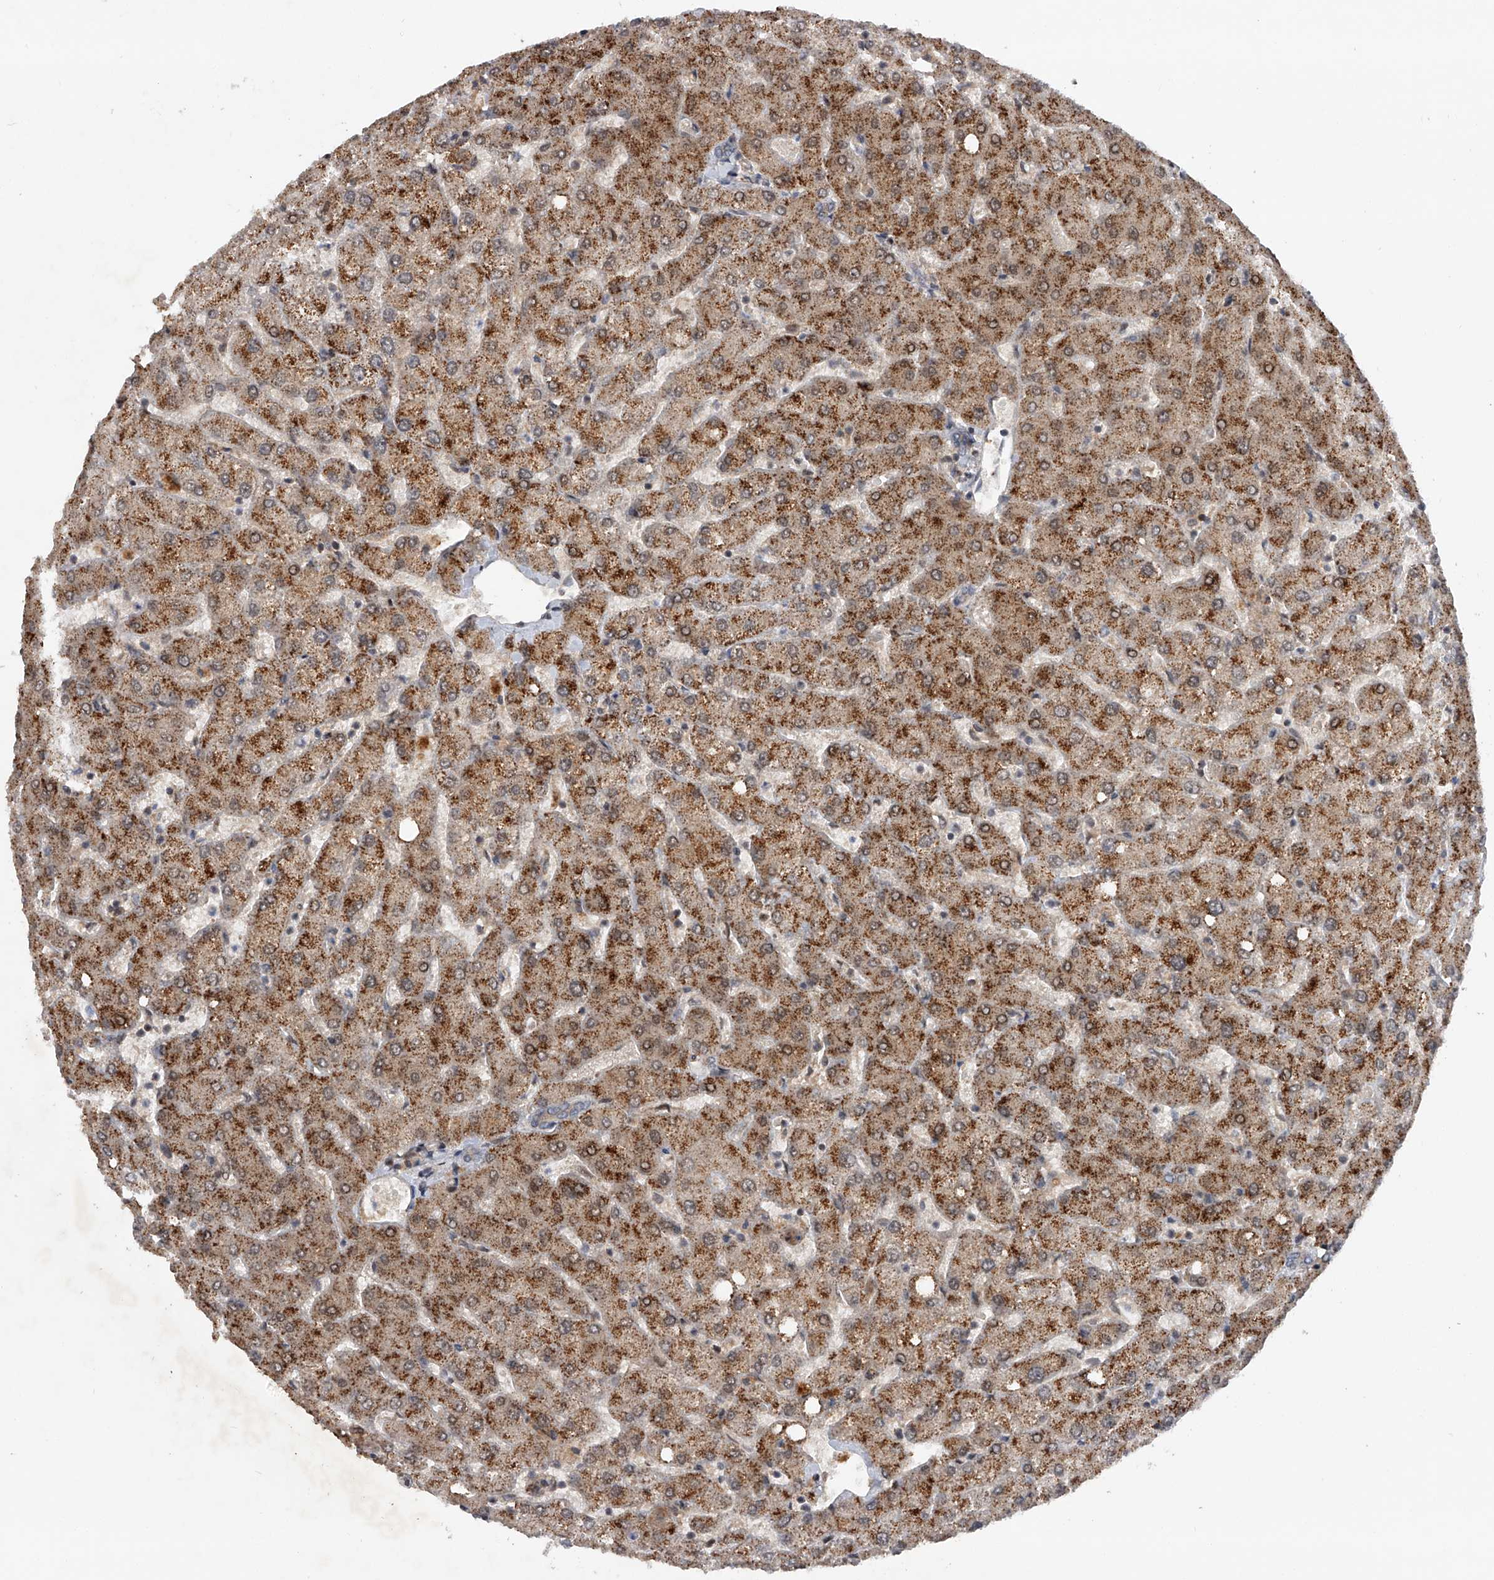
{"staining": {"intensity": "weak", "quantity": "<25%", "location": "cytoplasmic/membranous"}, "tissue": "liver", "cell_type": "Cholangiocytes", "image_type": "normal", "snomed": [{"axis": "morphology", "description": "Normal tissue, NOS"}, {"axis": "topography", "description": "Liver"}], "caption": "DAB (3,3'-diaminobenzidine) immunohistochemical staining of normal human liver displays no significant staining in cholangiocytes.", "gene": "RWDD2A", "patient": {"sex": "female", "age": 54}}